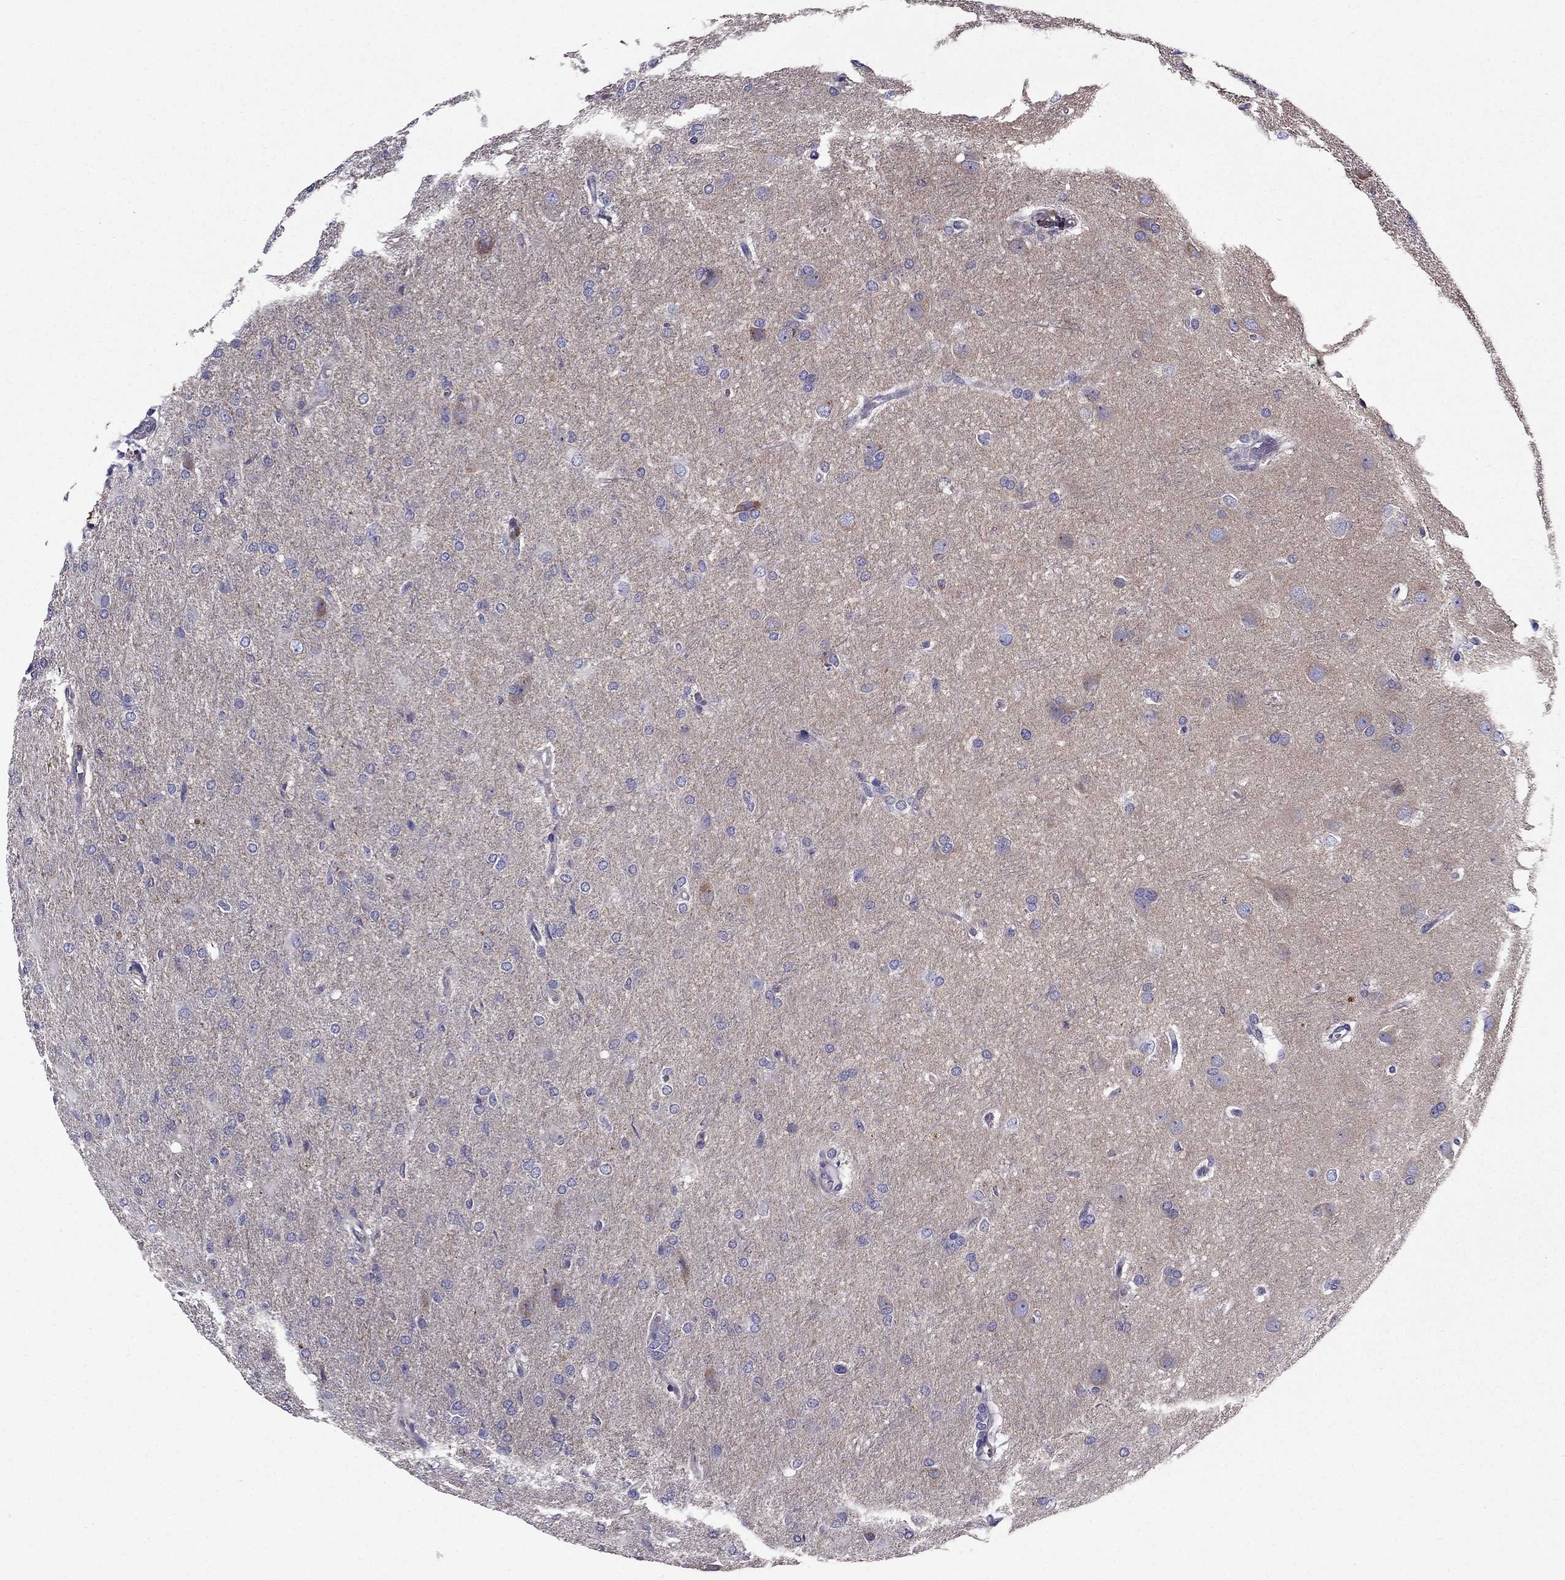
{"staining": {"intensity": "negative", "quantity": "none", "location": "none"}, "tissue": "glioma", "cell_type": "Tumor cells", "image_type": "cancer", "snomed": [{"axis": "morphology", "description": "Glioma, malignant, High grade"}, {"axis": "topography", "description": "Brain"}], "caption": "IHC histopathology image of neoplastic tissue: malignant glioma (high-grade) stained with DAB (3,3'-diaminobenzidine) shows no significant protein expression in tumor cells.", "gene": "AAK1", "patient": {"sex": "male", "age": 68}}